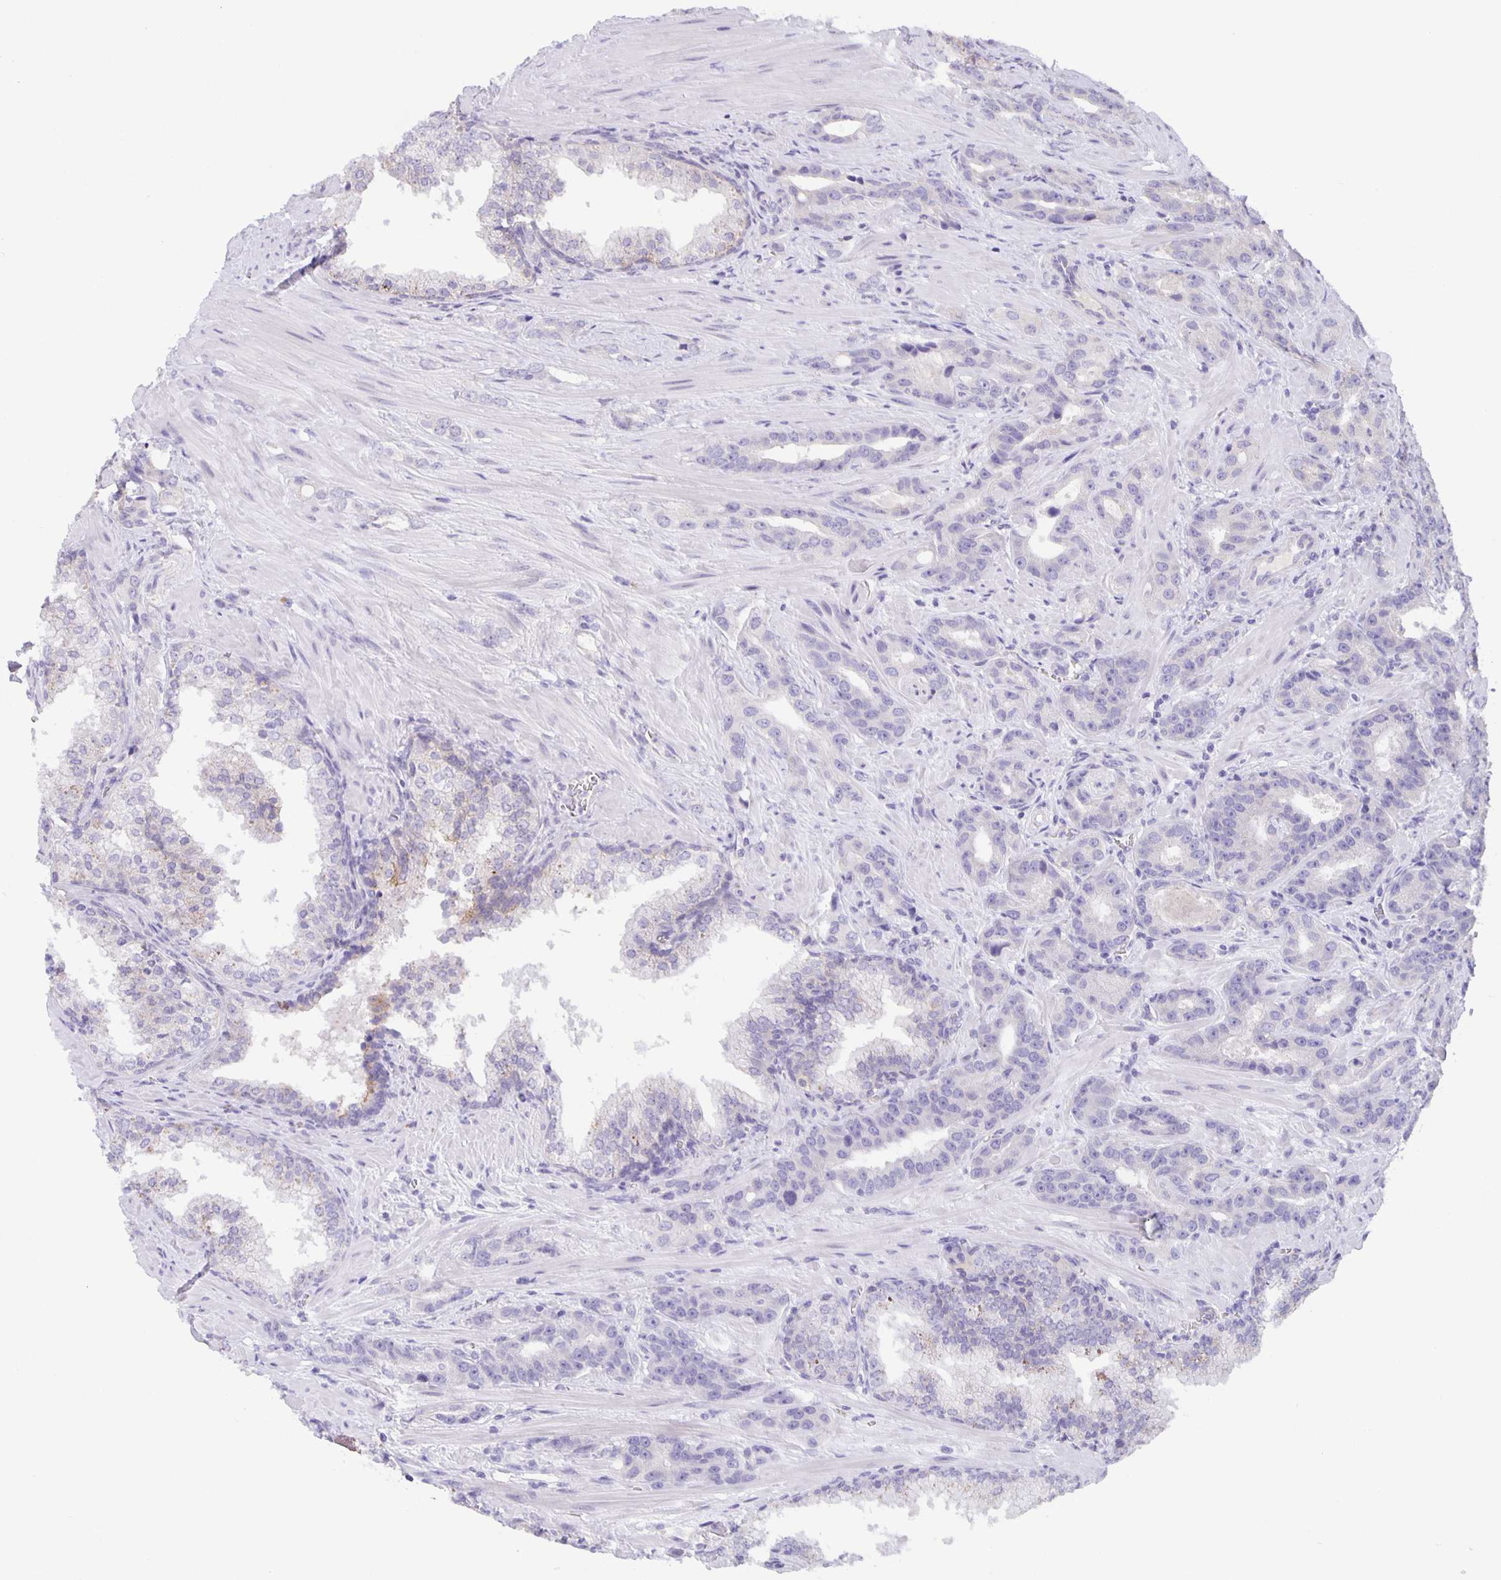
{"staining": {"intensity": "negative", "quantity": "none", "location": "none"}, "tissue": "prostate cancer", "cell_type": "Tumor cells", "image_type": "cancer", "snomed": [{"axis": "morphology", "description": "Adenocarcinoma, High grade"}, {"axis": "topography", "description": "Prostate"}], "caption": "A photomicrograph of human prostate high-grade adenocarcinoma is negative for staining in tumor cells.", "gene": "PTPN3", "patient": {"sex": "male", "age": 65}}